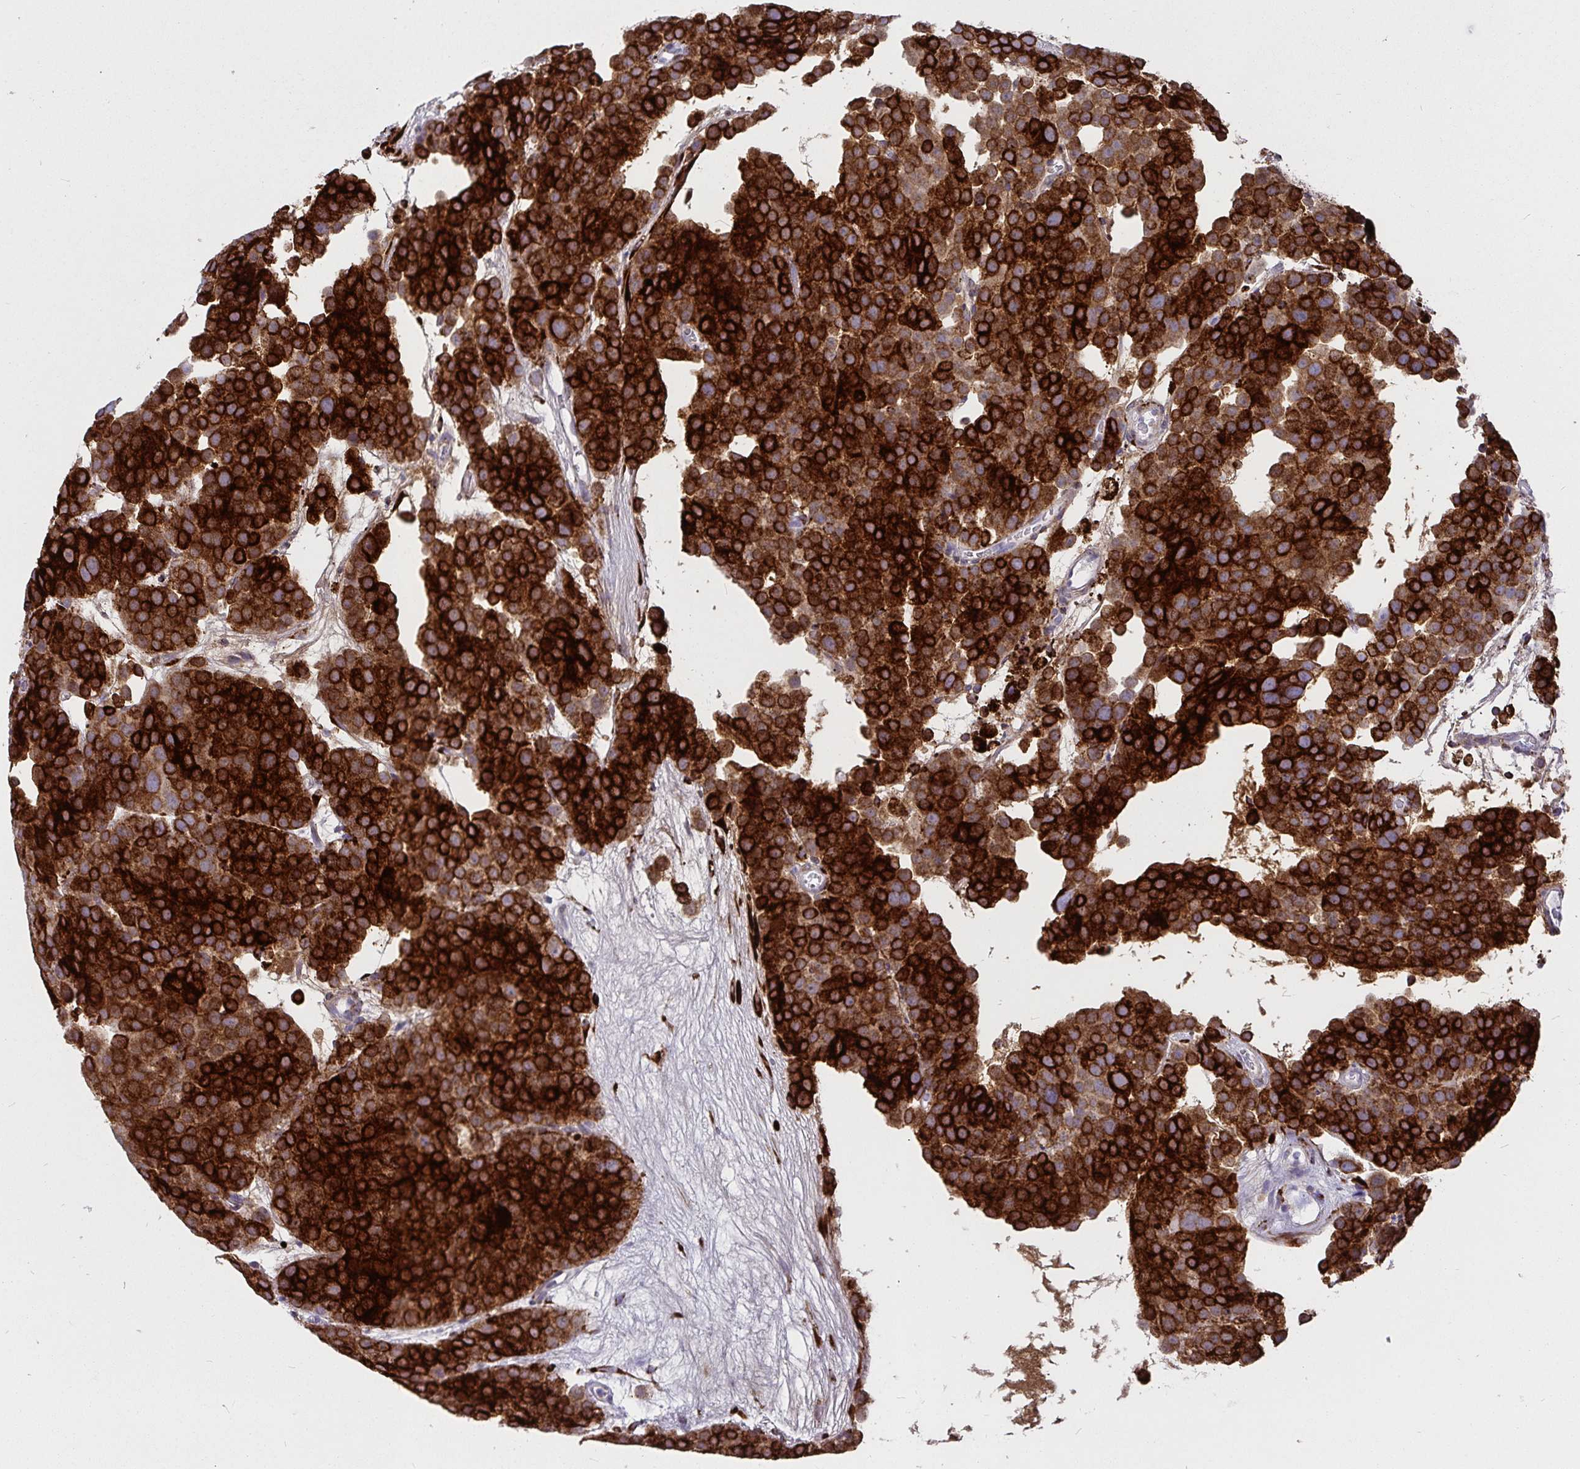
{"staining": {"intensity": "strong", "quantity": ">75%", "location": "cytoplasmic/membranous"}, "tissue": "testis cancer", "cell_type": "Tumor cells", "image_type": "cancer", "snomed": [{"axis": "morphology", "description": "Seminoma, NOS"}, {"axis": "topography", "description": "Testis"}], "caption": "Testis cancer stained with immunohistochemistry shows strong cytoplasmic/membranous positivity in approximately >75% of tumor cells.", "gene": "P4HA2", "patient": {"sex": "male", "age": 71}}